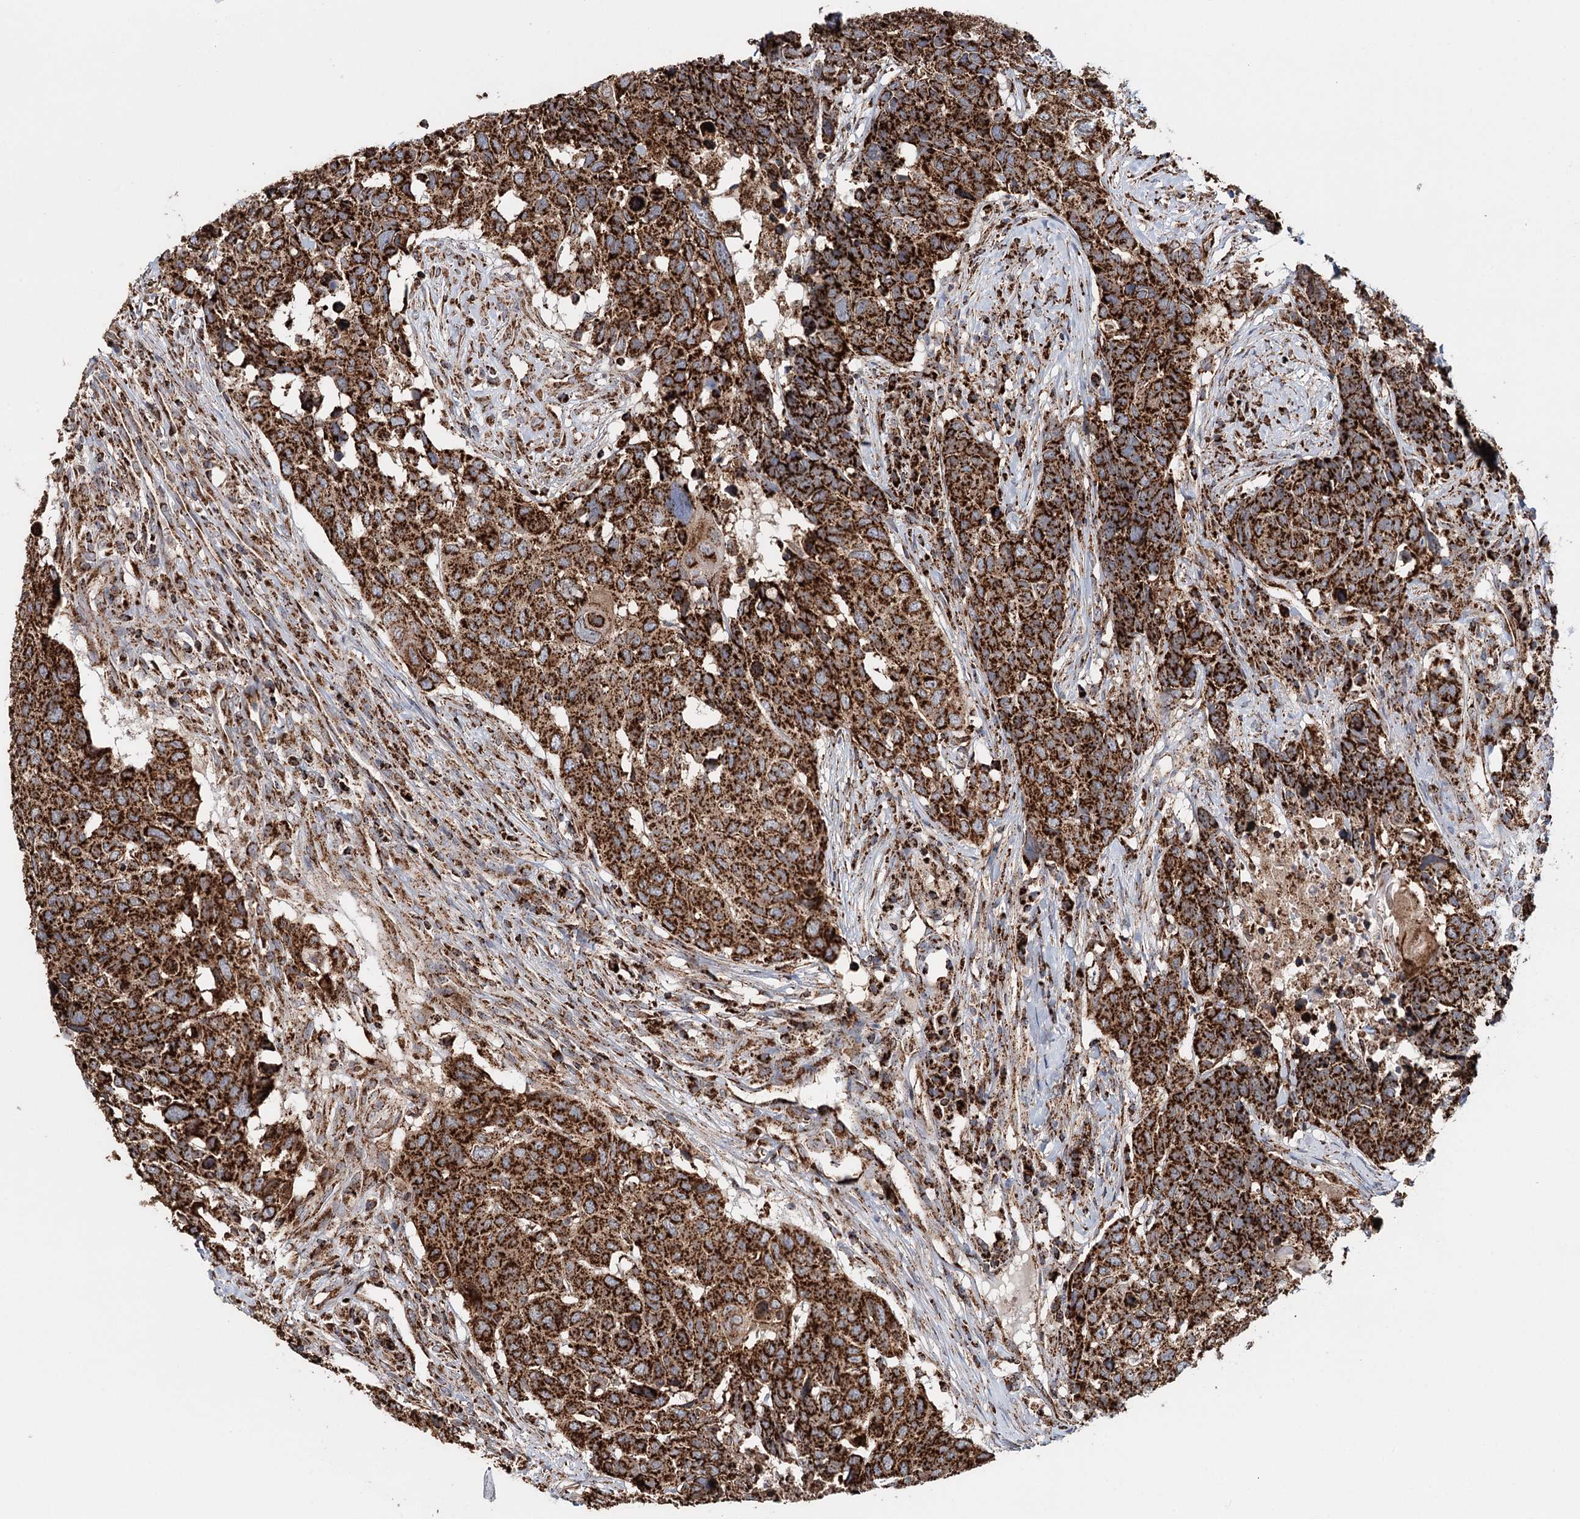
{"staining": {"intensity": "strong", "quantity": ">75%", "location": "cytoplasmic/membranous"}, "tissue": "head and neck cancer", "cell_type": "Tumor cells", "image_type": "cancer", "snomed": [{"axis": "morphology", "description": "Squamous cell carcinoma, NOS"}, {"axis": "topography", "description": "Head-Neck"}], "caption": "DAB immunohistochemical staining of human head and neck cancer displays strong cytoplasmic/membranous protein positivity in approximately >75% of tumor cells.", "gene": "APH1A", "patient": {"sex": "male", "age": 66}}